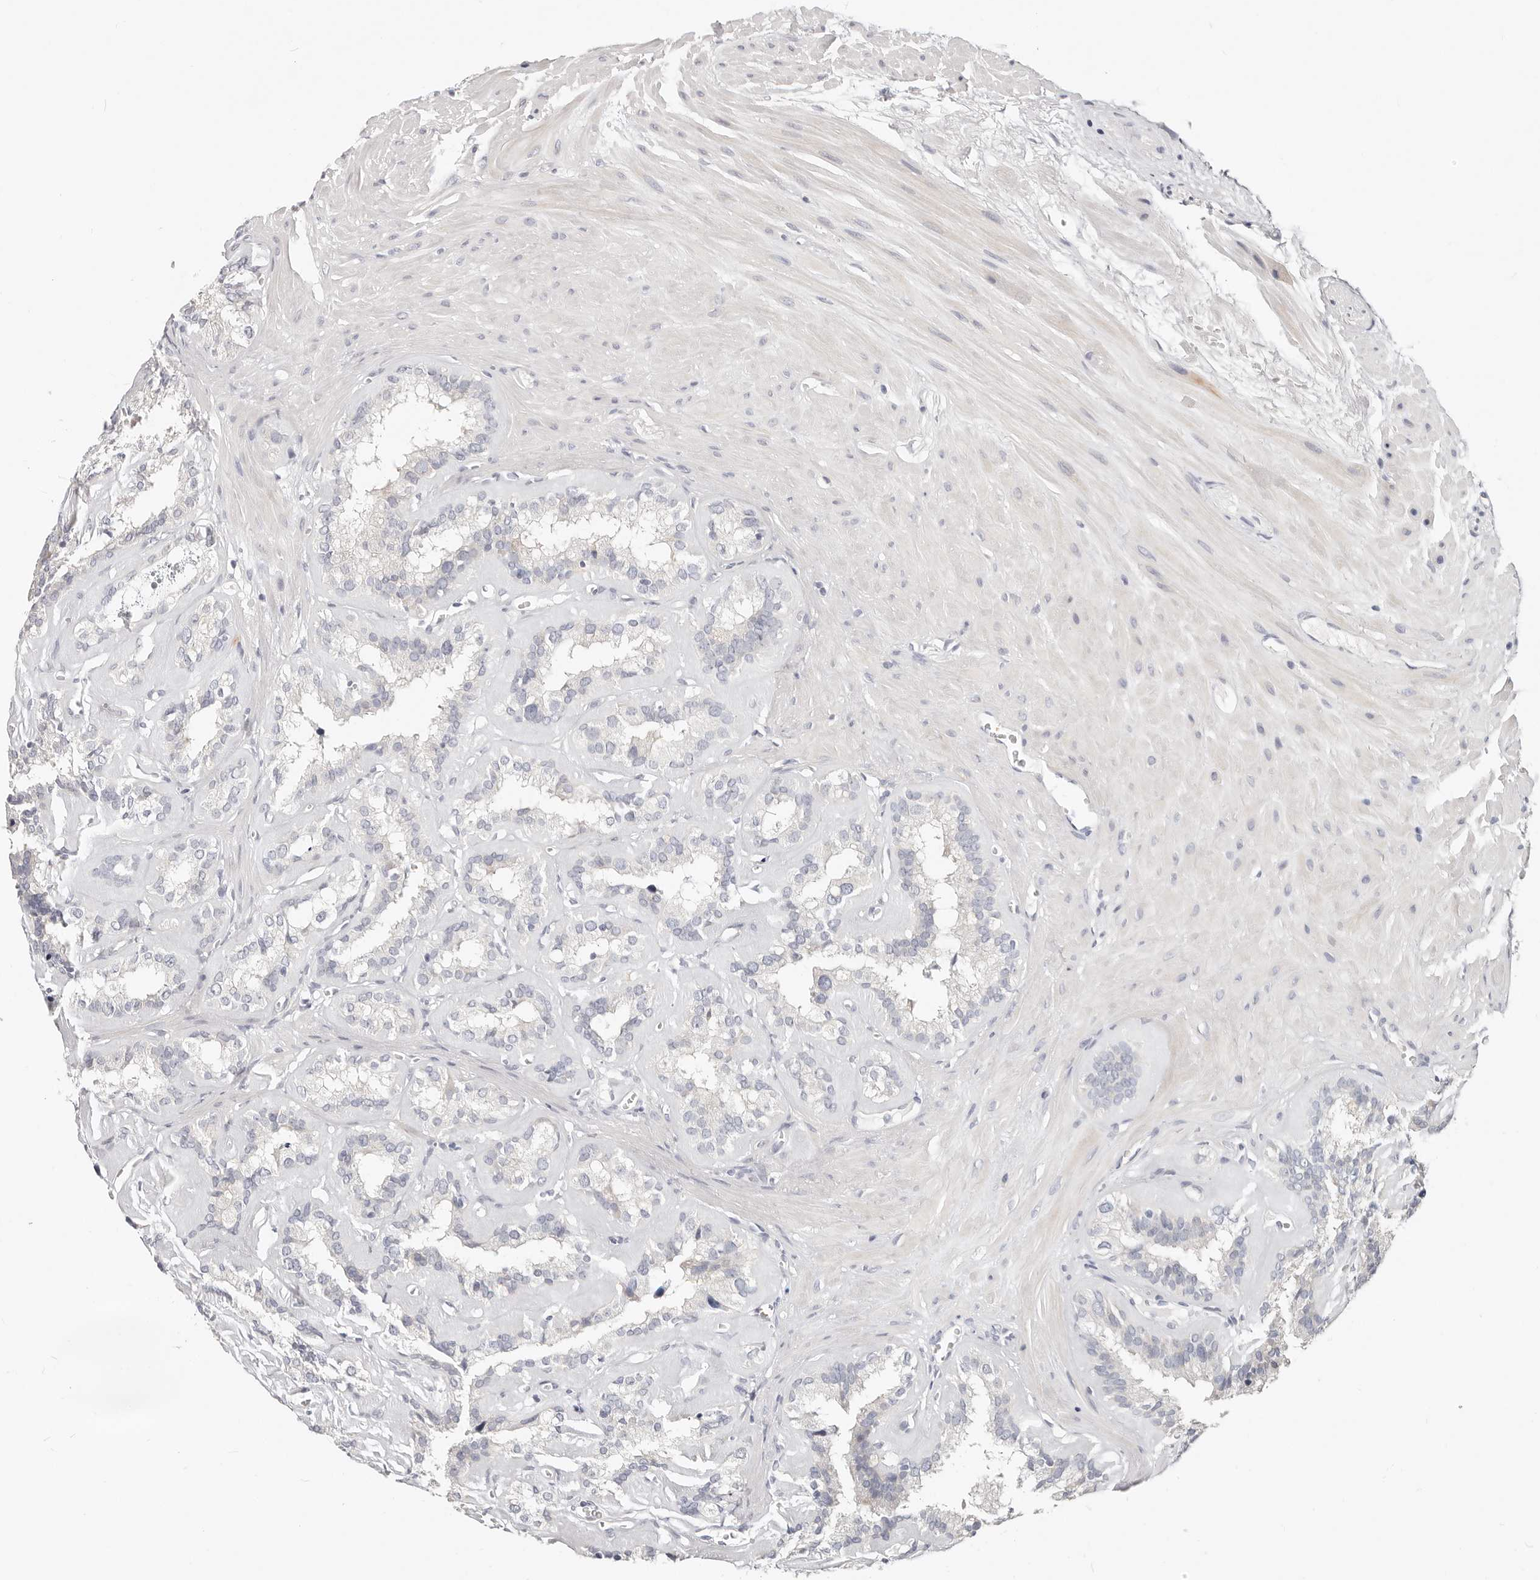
{"staining": {"intensity": "negative", "quantity": "none", "location": "none"}, "tissue": "seminal vesicle", "cell_type": "Glandular cells", "image_type": "normal", "snomed": [{"axis": "morphology", "description": "Normal tissue, NOS"}, {"axis": "topography", "description": "Prostate"}, {"axis": "topography", "description": "Seminal veicle"}], "caption": "Immunohistochemical staining of benign human seminal vesicle shows no significant staining in glandular cells. (DAB IHC visualized using brightfield microscopy, high magnification).", "gene": "TMEM63B", "patient": {"sex": "male", "age": 59}}